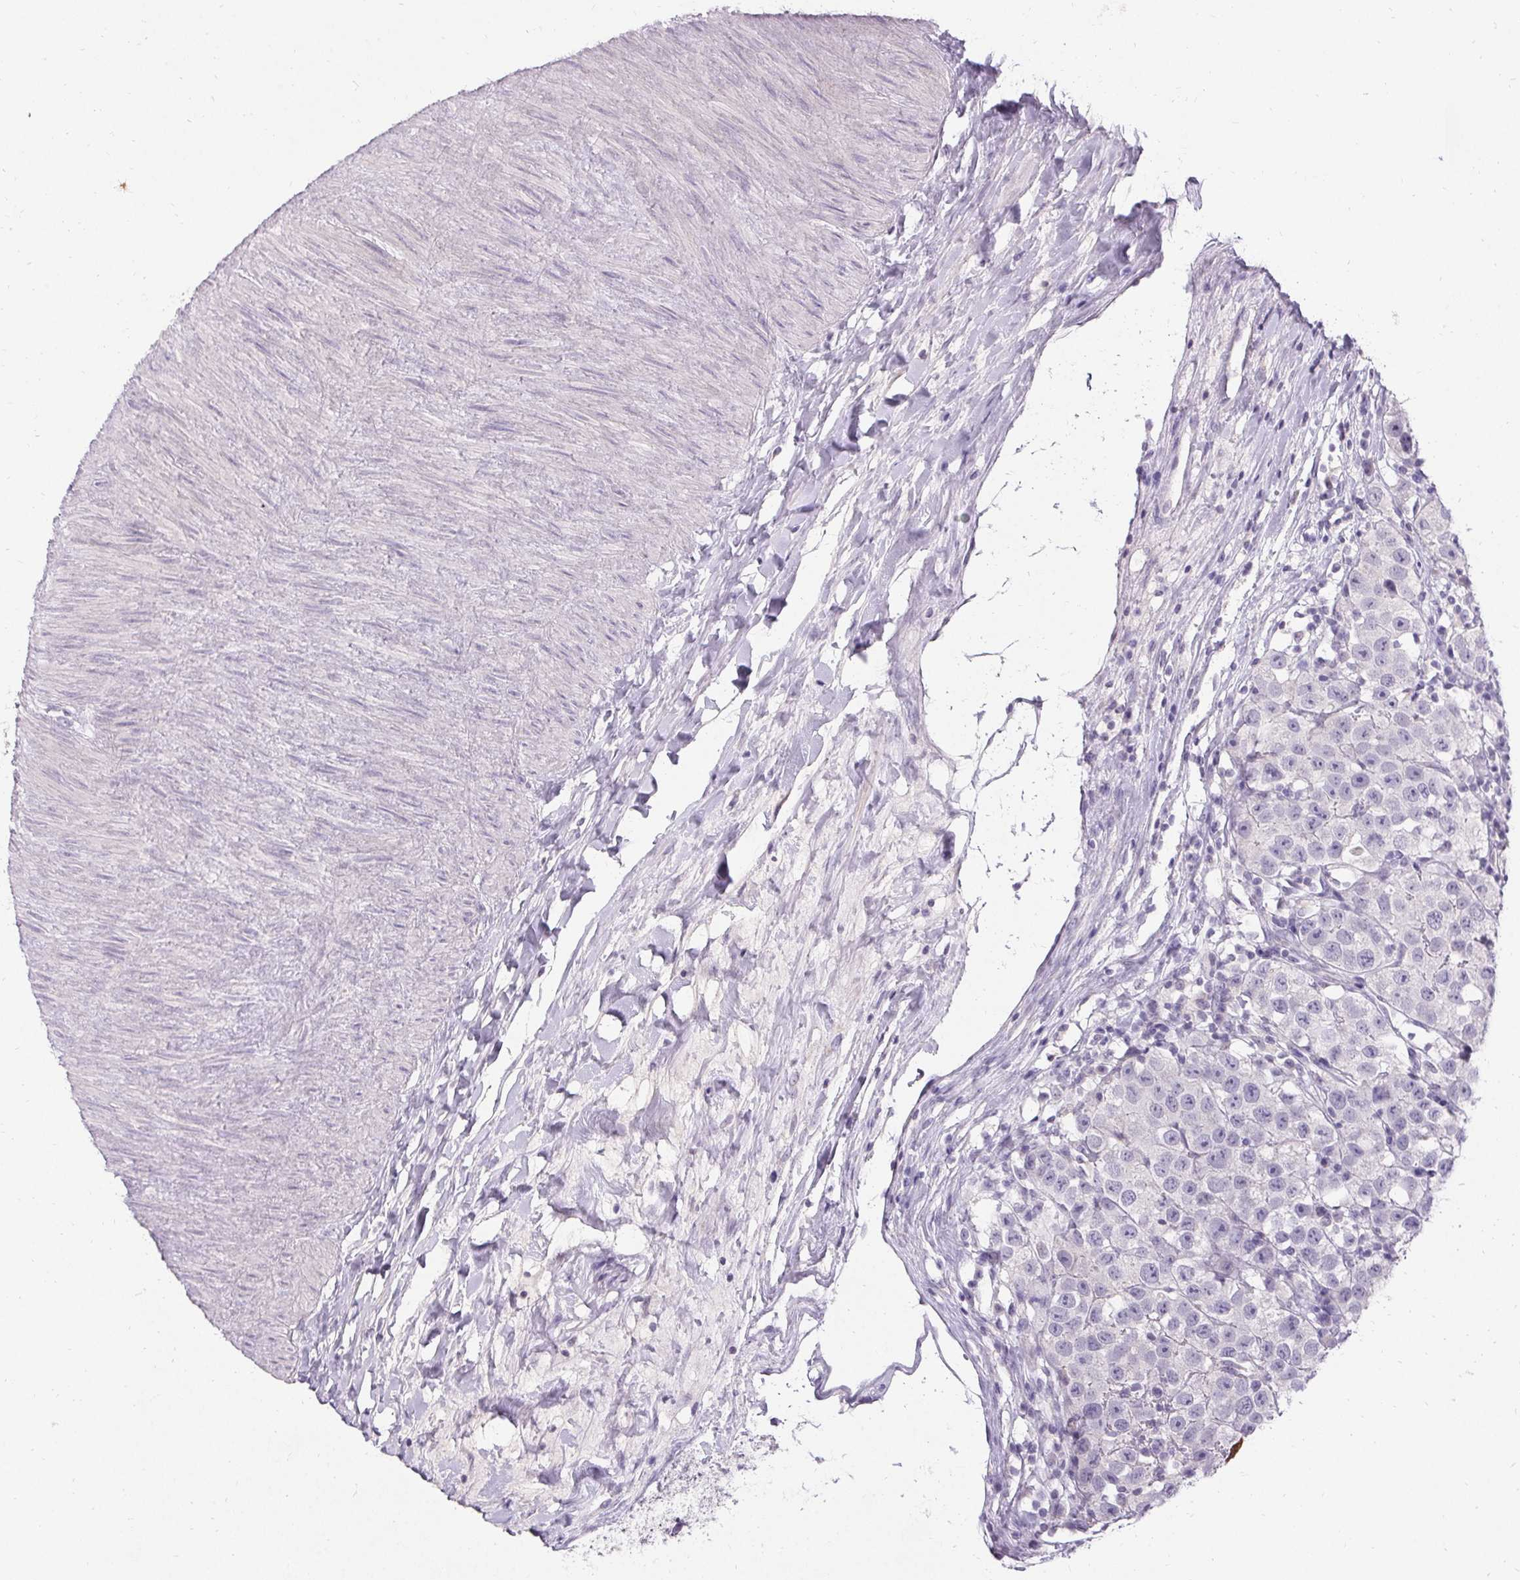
{"staining": {"intensity": "negative", "quantity": "none", "location": "none"}, "tissue": "testis cancer", "cell_type": "Tumor cells", "image_type": "cancer", "snomed": [{"axis": "morphology", "description": "Seminoma, NOS"}, {"axis": "topography", "description": "Testis"}], "caption": "Immunohistochemistry (IHC) photomicrograph of testis cancer (seminoma) stained for a protein (brown), which exhibits no staining in tumor cells.", "gene": "HSD17B3", "patient": {"sex": "male", "age": 34}}